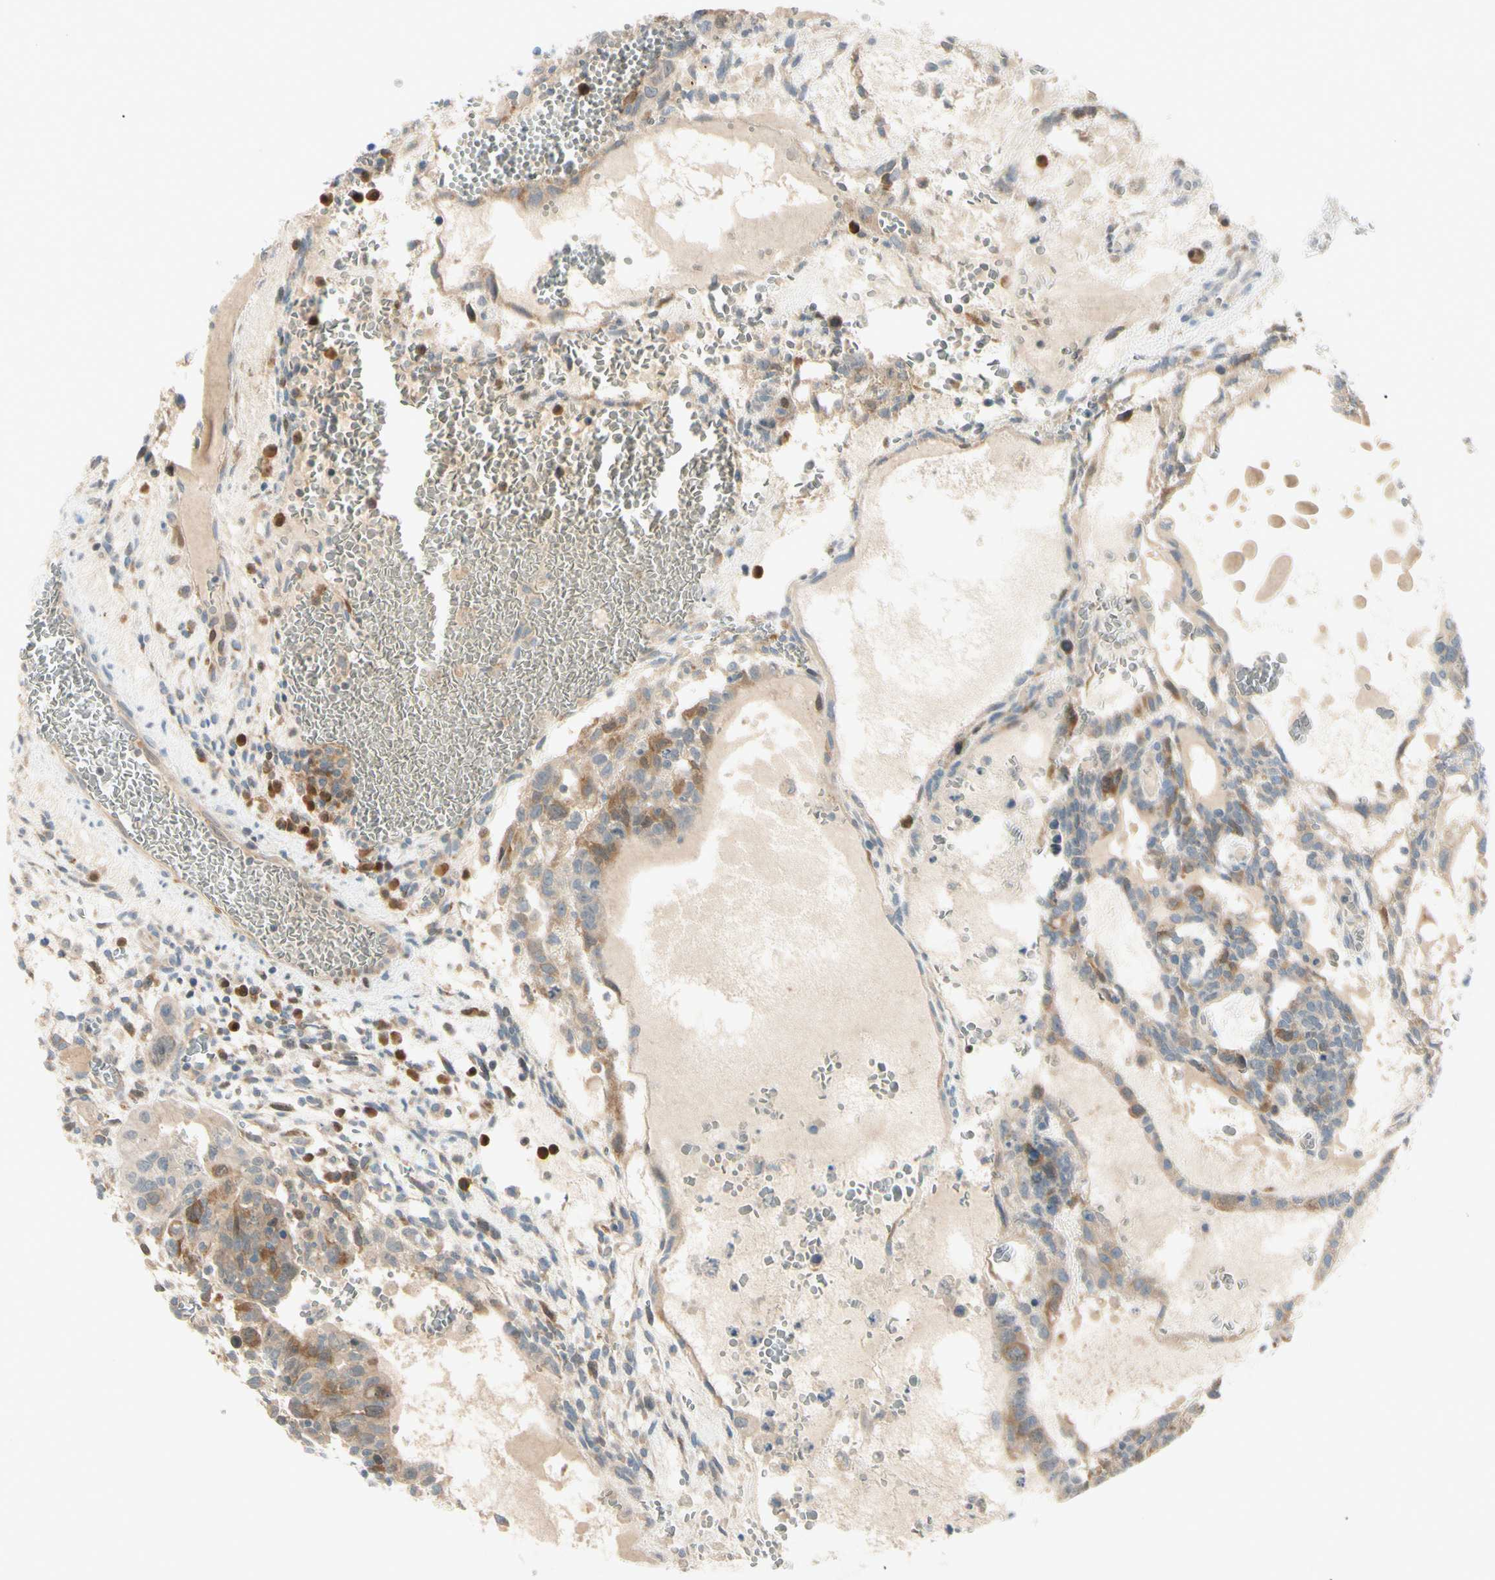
{"staining": {"intensity": "moderate", "quantity": ">75%", "location": "cytoplasmic/membranous"}, "tissue": "testis cancer", "cell_type": "Tumor cells", "image_type": "cancer", "snomed": [{"axis": "morphology", "description": "Seminoma, NOS"}, {"axis": "morphology", "description": "Carcinoma, Embryonal, NOS"}, {"axis": "topography", "description": "Testis"}], "caption": "Moderate cytoplasmic/membranous staining for a protein is present in about >75% of tumor cells of testis cancer using IHC.", "gene": "PTTG1", "patient": {"sex": "male", "age": 52}}